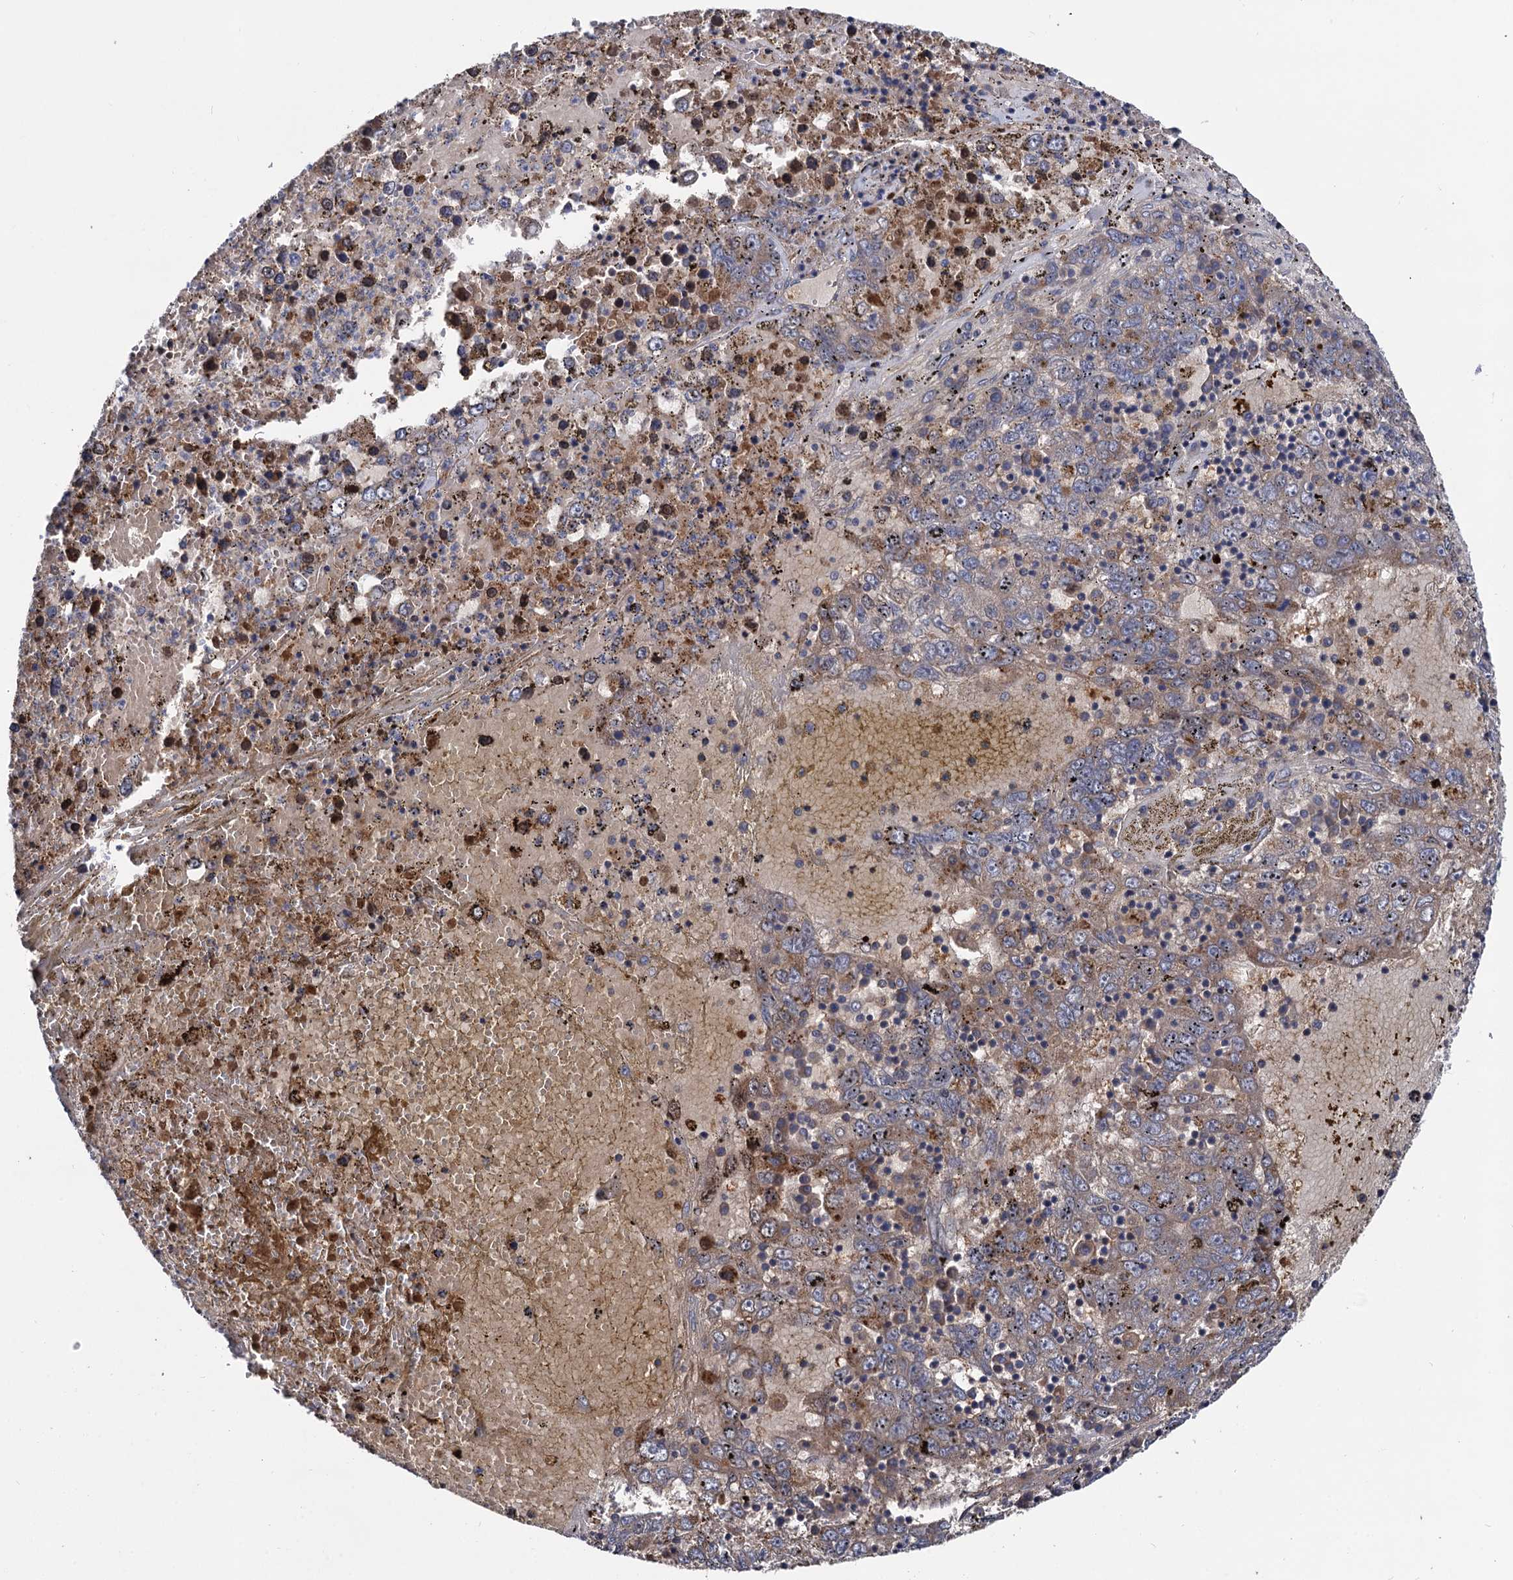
{"staining": {"intensity": "weak", "quantity": ">75%", "location": "cytoplasmic/membranous"}, "tissue": "liver cancer", "cell_type": "Tumor cells", "image_type": "cancer", "snomed": [{"axis": "morphology", "description": "Carcinoma, Hepatocellular, NOS"}, {"axis": "topography", "description": "Liver"}], "caption": "Human liver cancer (hepatocellular carcinoma) stained for a protein (brown) exhibits weak cytoplasmic/membranous positive staining in about >75% of tumor cells.", "gene": "SELENOP", "patient": {"sex": "male", "age": 49}}